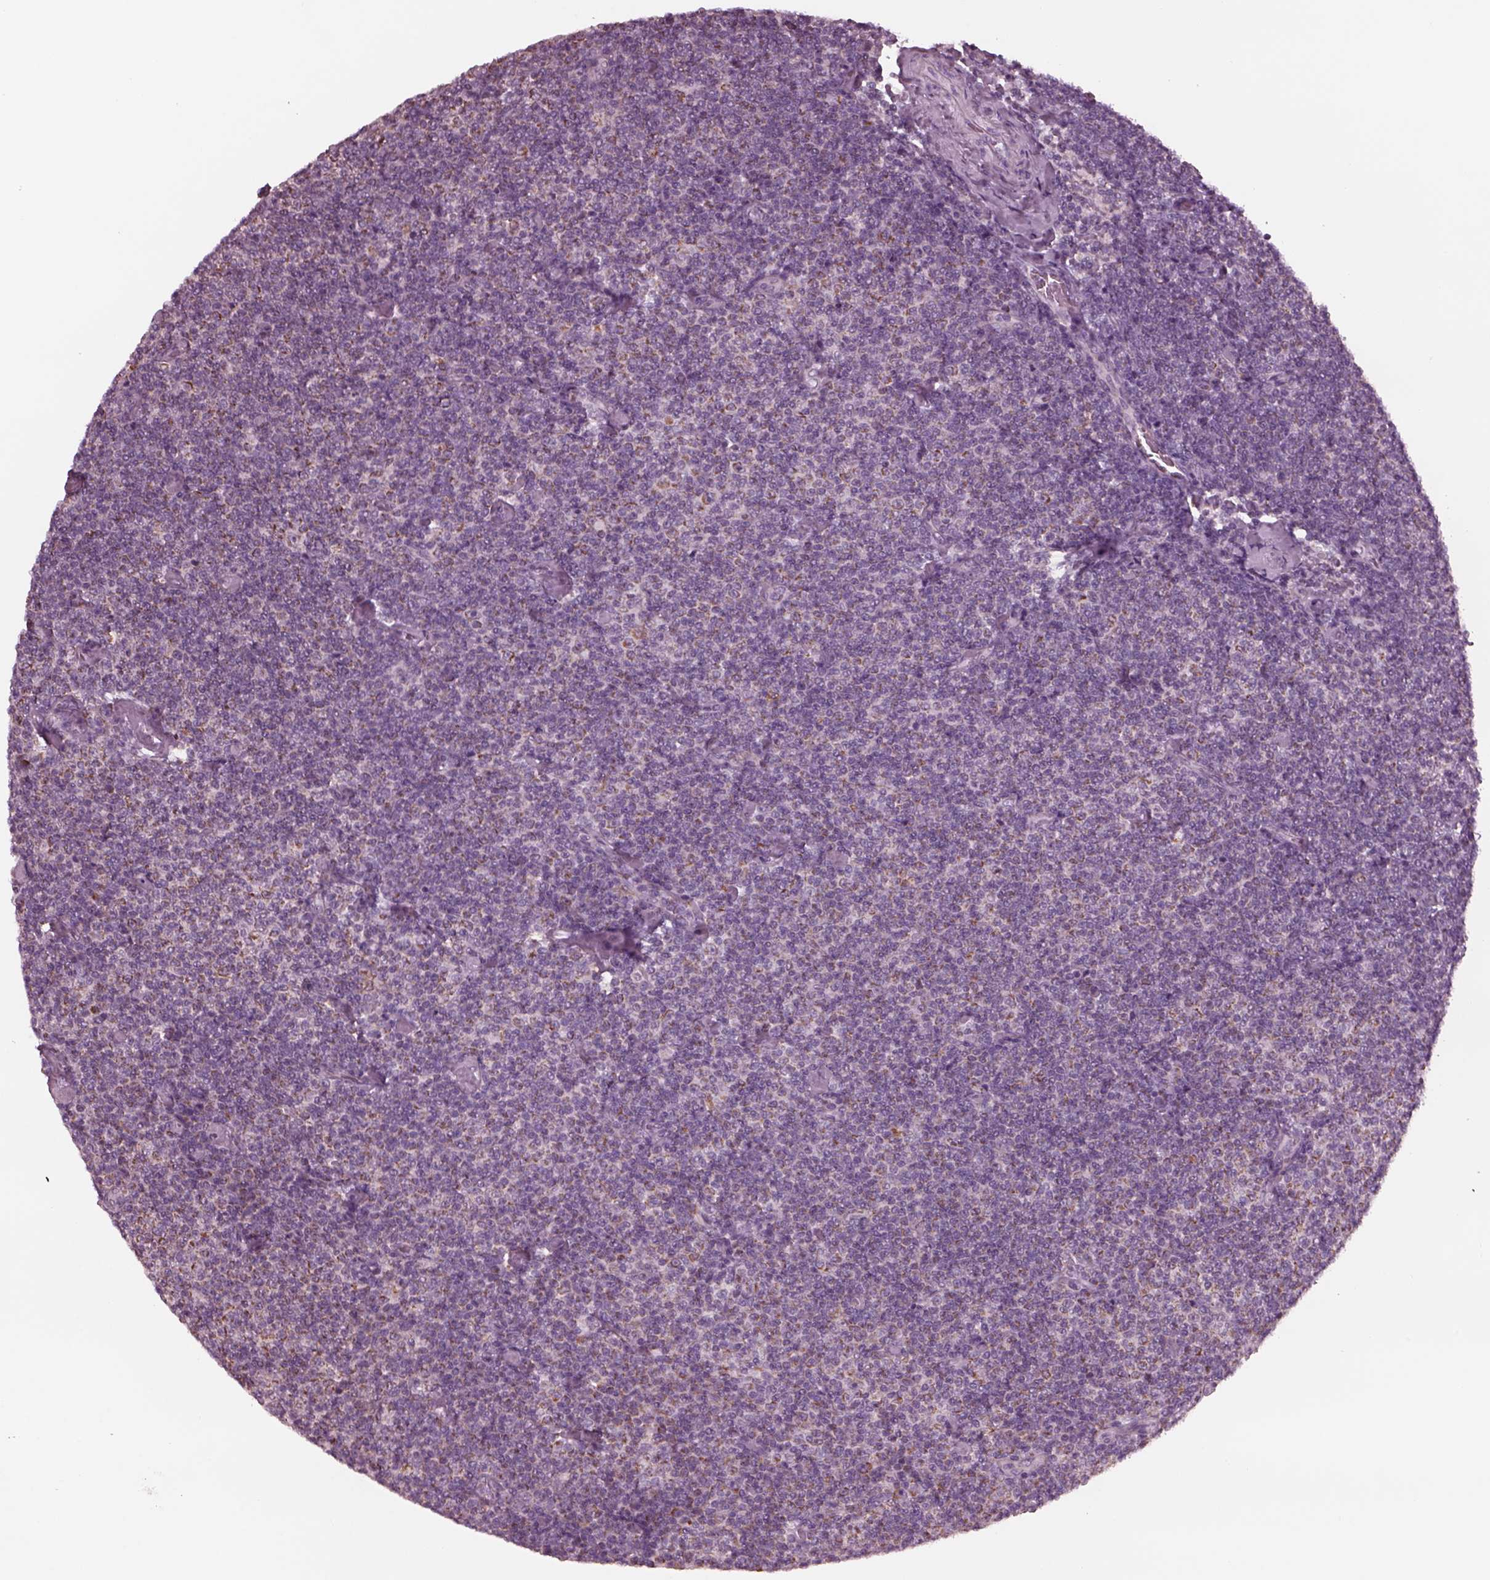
{"staining": {"intensity": "moderate", "quantity": "<25%", "location": "cytoplasmic/membranous"}, "tissue": "lymphoma", "cell_type": "Tumor cells", "image_type": "cancer", "snomed": [{"axis": "morphology", "description": "Malignant lymphoma, non-Hodgkin's type, Low grade"}, {"axis": "topography", "description": "Lymph node"}], "caption": "DAB immunohistochemical staining of human malignant lymphoma, non-Hodgkin's type (low-grade) reveals moderate cytoplasmic/membranous protein positivity in approximately <25% of tumor cells.", "gene": "CELSR3", "patient": {"sex": "male", "age": 81}}